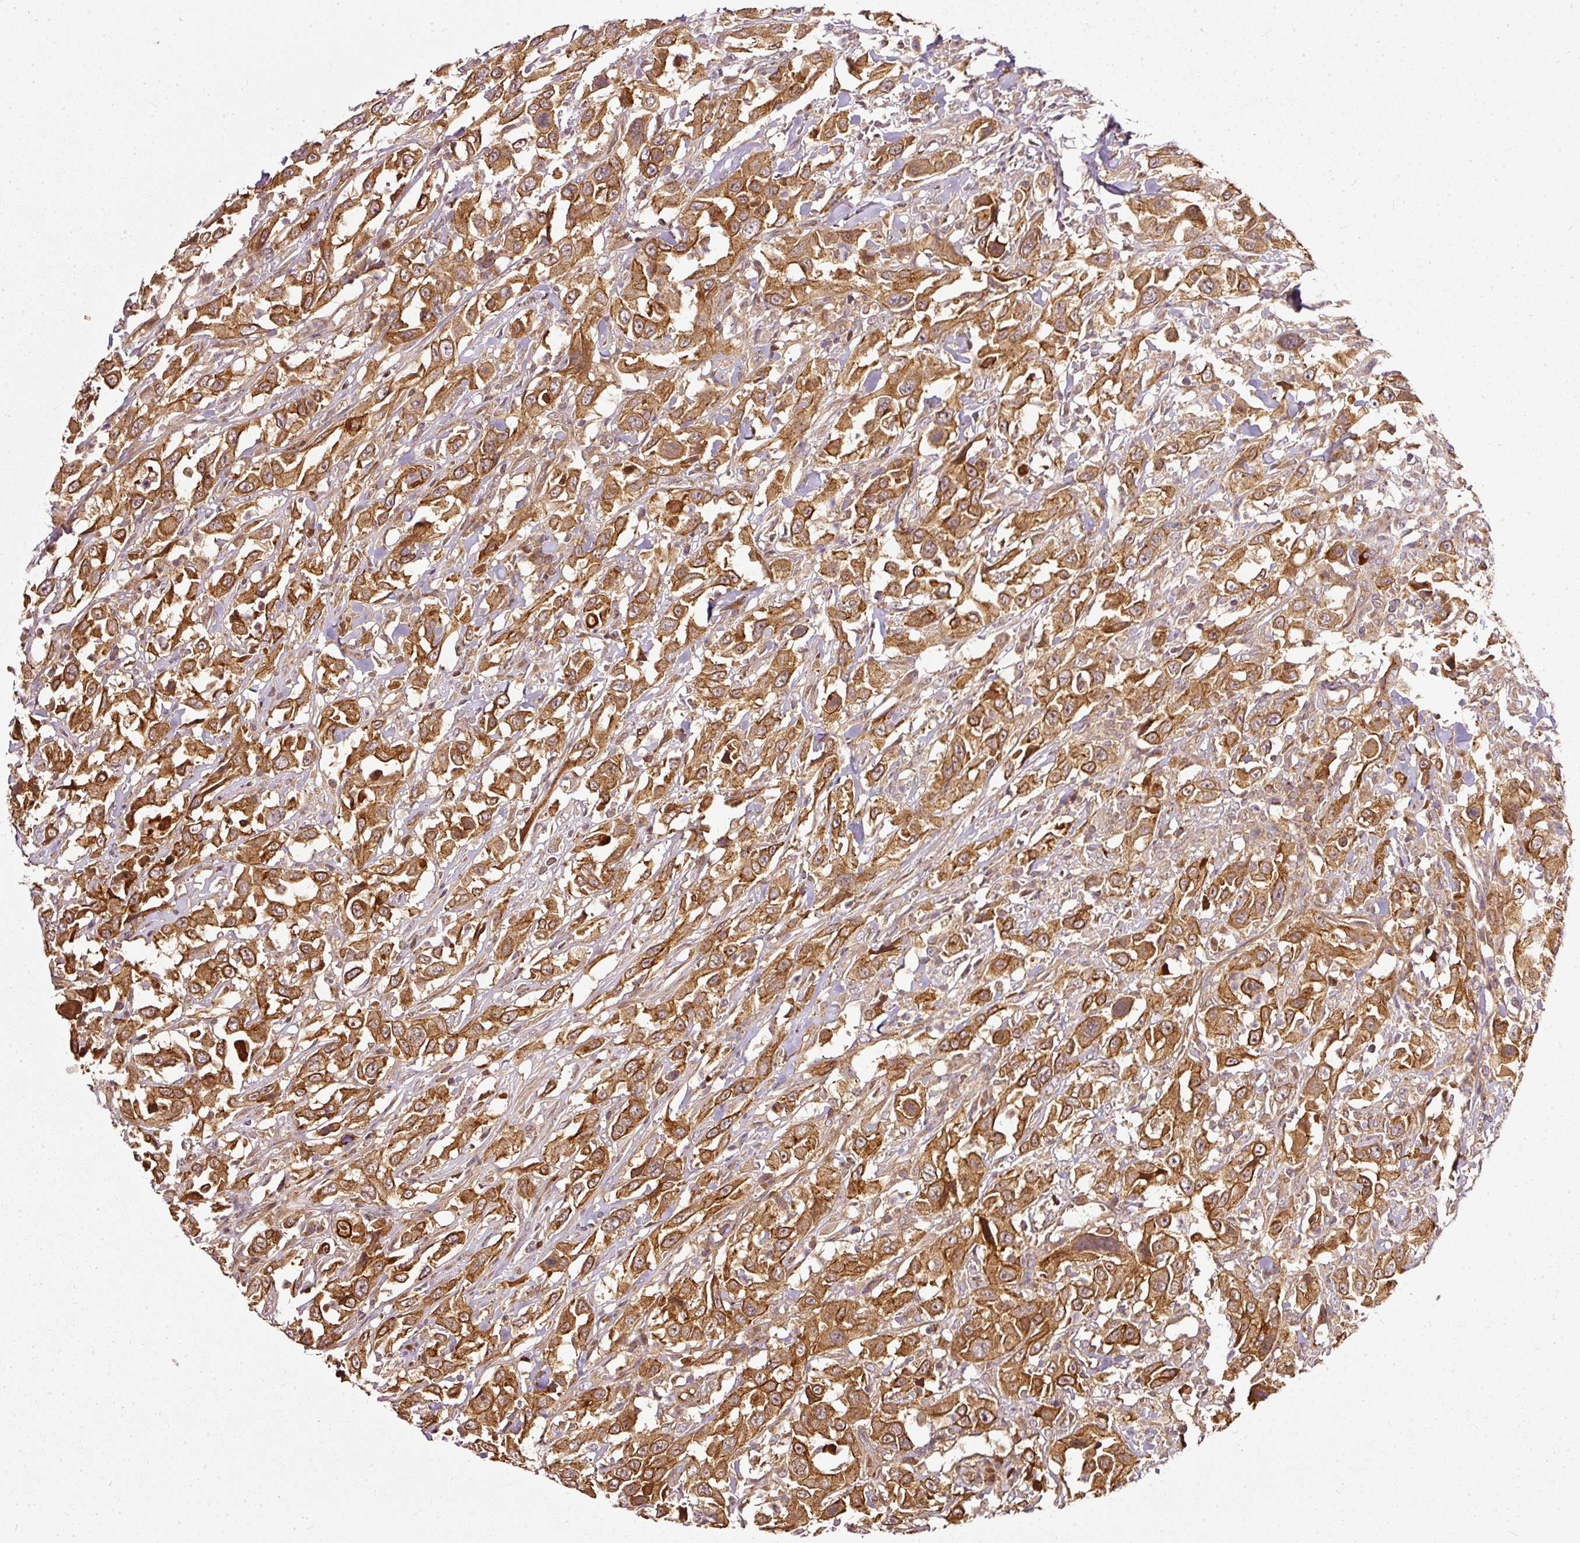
{"staining": {"intensity": "strong", "quantity": ">75%", "location": "cytoplasmic/membranous"}, "tissue": "urothelial cancer", "cell_type": "Tumor cells", "image_type": "cancer", "snomed": [{"axis": "morphology", "description": "Urothelial carcinoma, High grade"}, {"axis": "topography", "description": "Urinary bladder"}], "caption": "IHC micrograph of neoplastic tissue: human urothelial carcinoma (high-grade) stained using immunohistochemistry demonstrates high levels of strong protein expression localized specifically in the cytoplasmic/membranous of tumor cells, appearing as a cytoplasmic/membranous brown color.", "gene": "MIF4GD", "patient": {"sex": "male", "age": 61}}